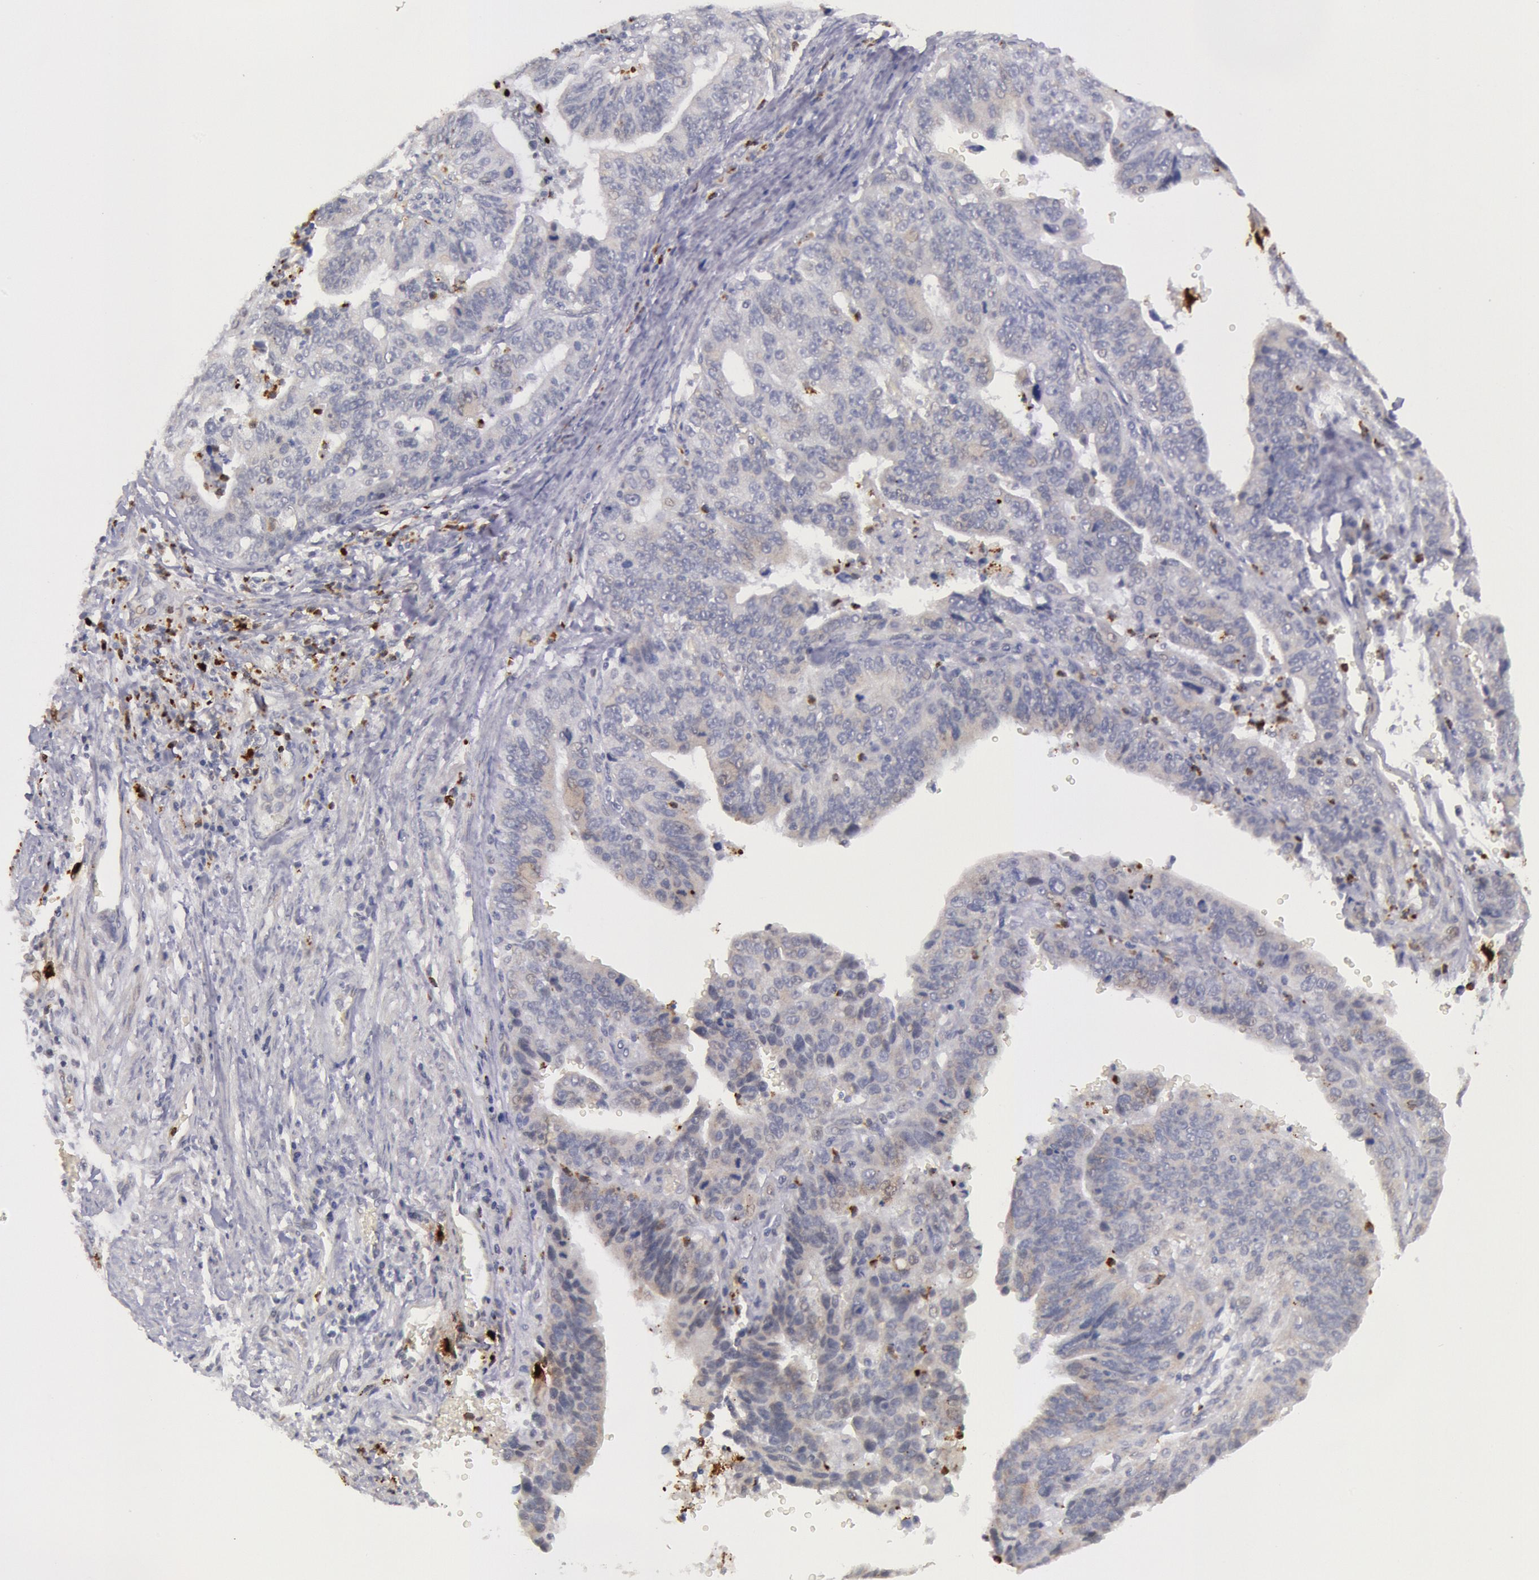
{"staining": {"intensity": "negative", "quantity": "none", "location": "none"}, "tissue": "stomach cancer", "cell_type": "Tumor cells", "image_type": "cancer", "snomed": [{"axis": "morphology", "description": "Adenocarcinoma, NOS"}, {"axis": "topography", "description": "Stomach, upper"}], "caption": "This image is of stomach adenocarcinoma stained with immunohistochemistry (IHC) to label a protein in brown with the nuclei are counter-stained blue. There is no staining in tumor cells.", "gene": "KDM6A", "patient": {"sex": "female", "age": 50}}